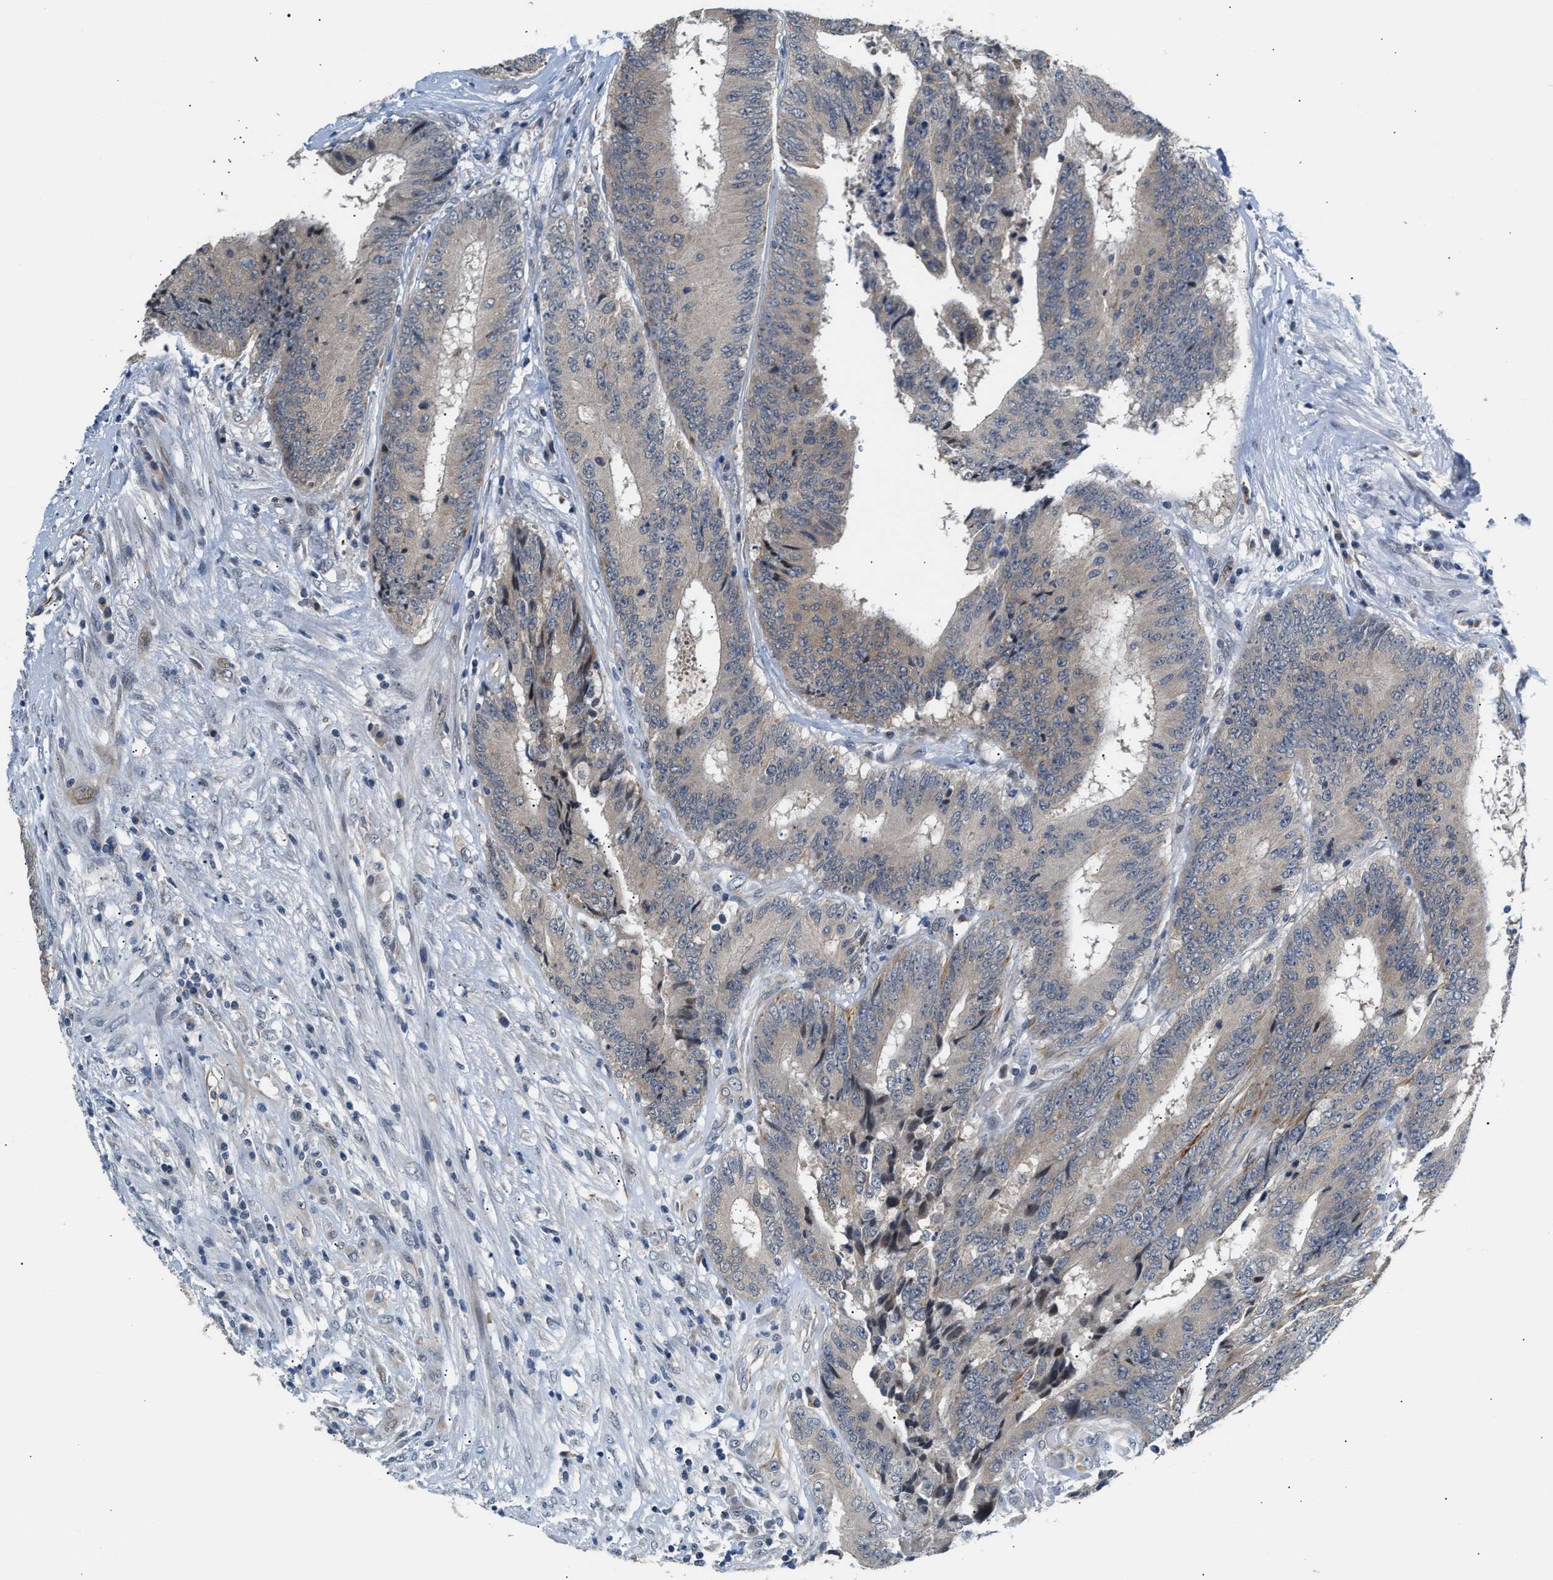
{"staining": {"intensity": "weak", "quantity": "<25%", "location": "nuclear"}, "tissue": "colorectal cancer", "cell_type": "Tumor cells", "image_type": "cancer", "snomed": [{"axis": "morphology", "description": "Adenocarcinoma, NOS"}, {"axis": "topography", "description": "Rectum"}], "caption": "There is no significant expression in tumor cells of colorectal cancer.", "gene": "PPM1H", "patient": {"sex": "male", "age": 72}}